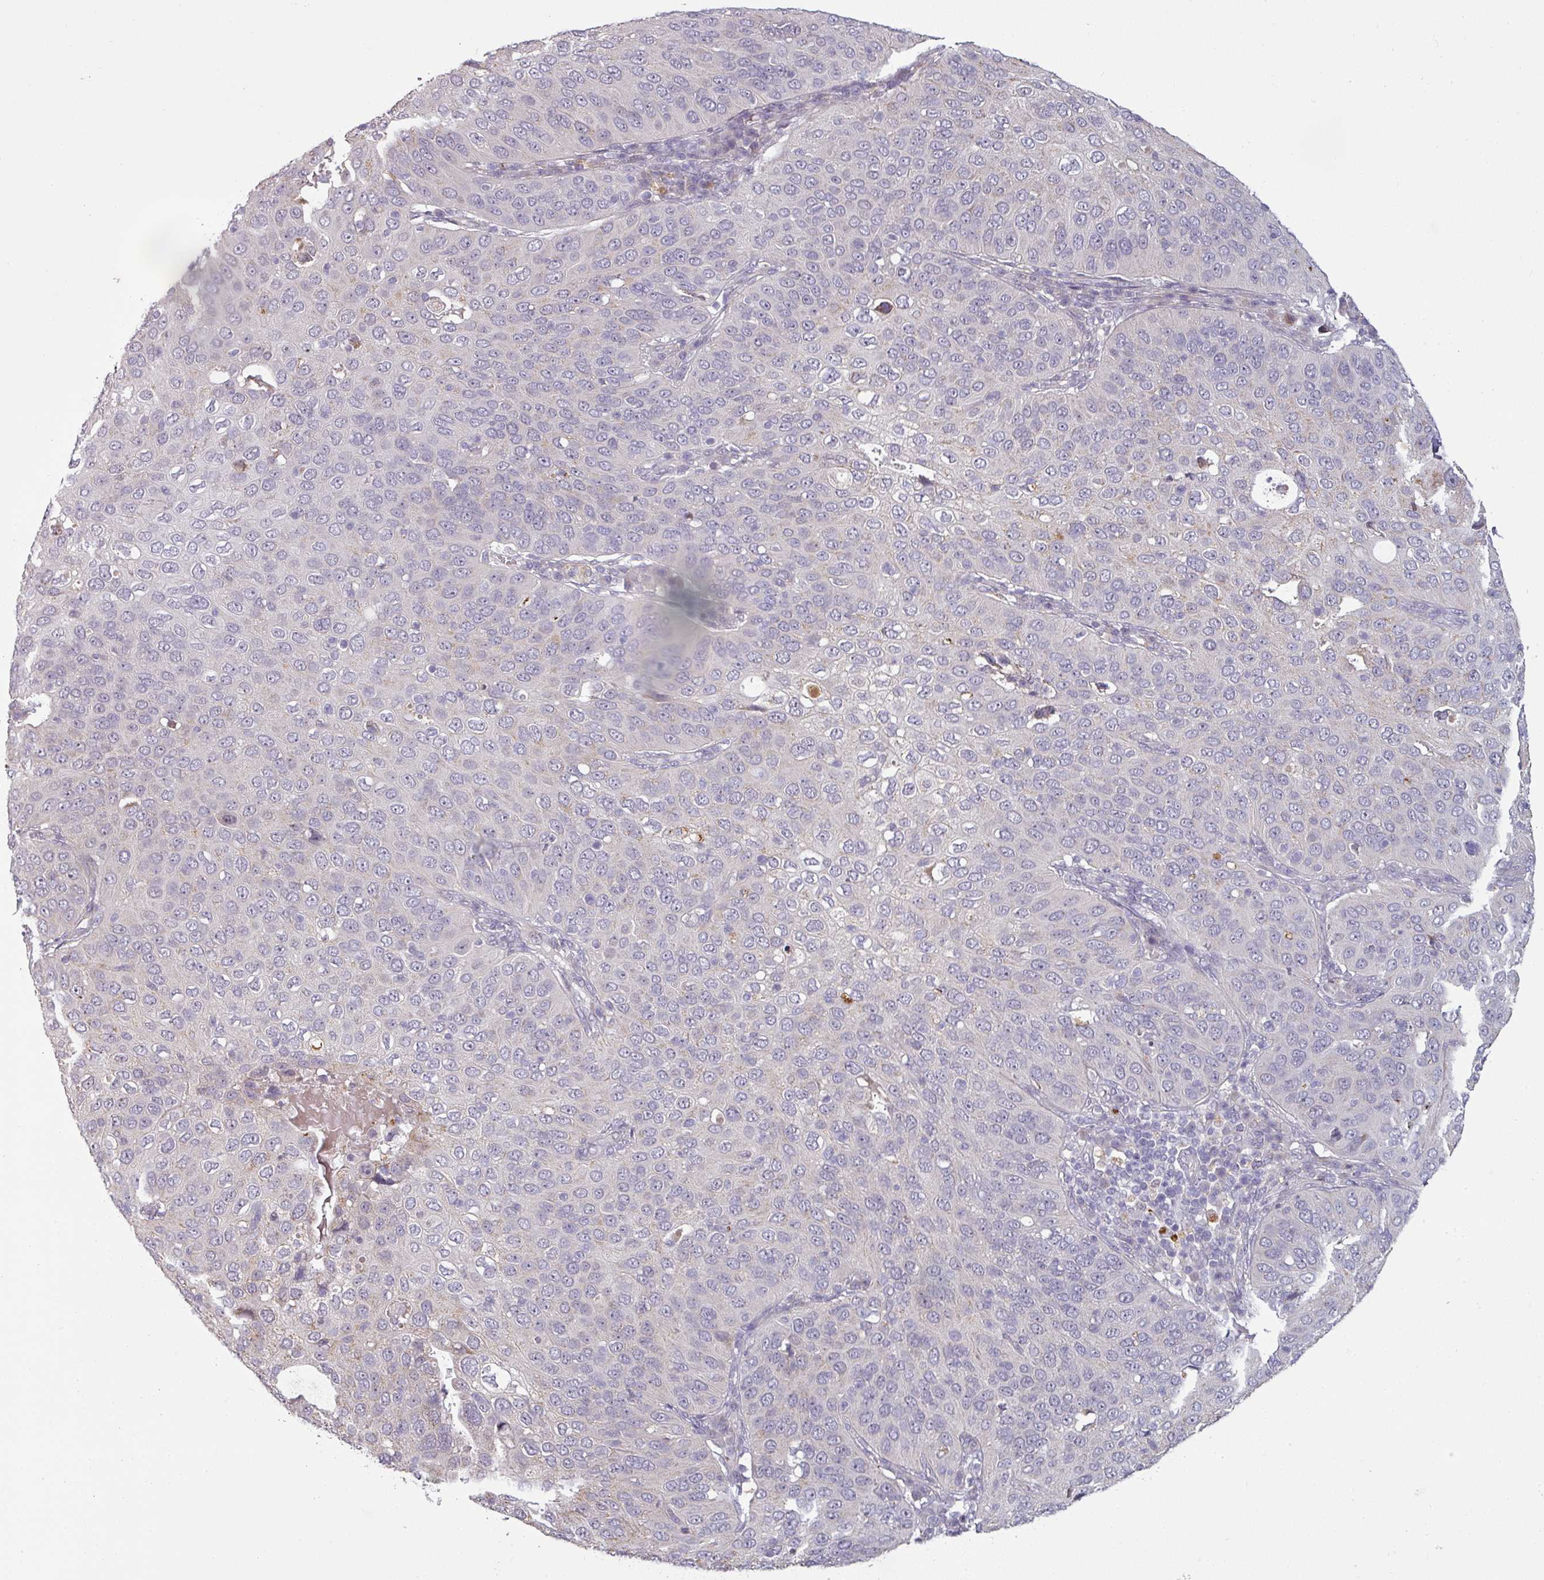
{"staining": {"intensity": "negative", "quantity": "none", "location": "none"}, "tissue": "cervical cancer", "cell_type": "Tumor cells", "image_type": "cancer", "snomed": [{"axis": "morphology", "description": "Squamous cell carcinoma, NOS"}, {"axis": "topography", "description": "Cervix"}], "caption": "Tumor cells show no significant staining in cervical squamous cell carcinoma. (DAB IHC visualized using brightfield microscopy, high magnification).", "gene": "C2orf16", "patient": {"sex": "female", "age": 36}}